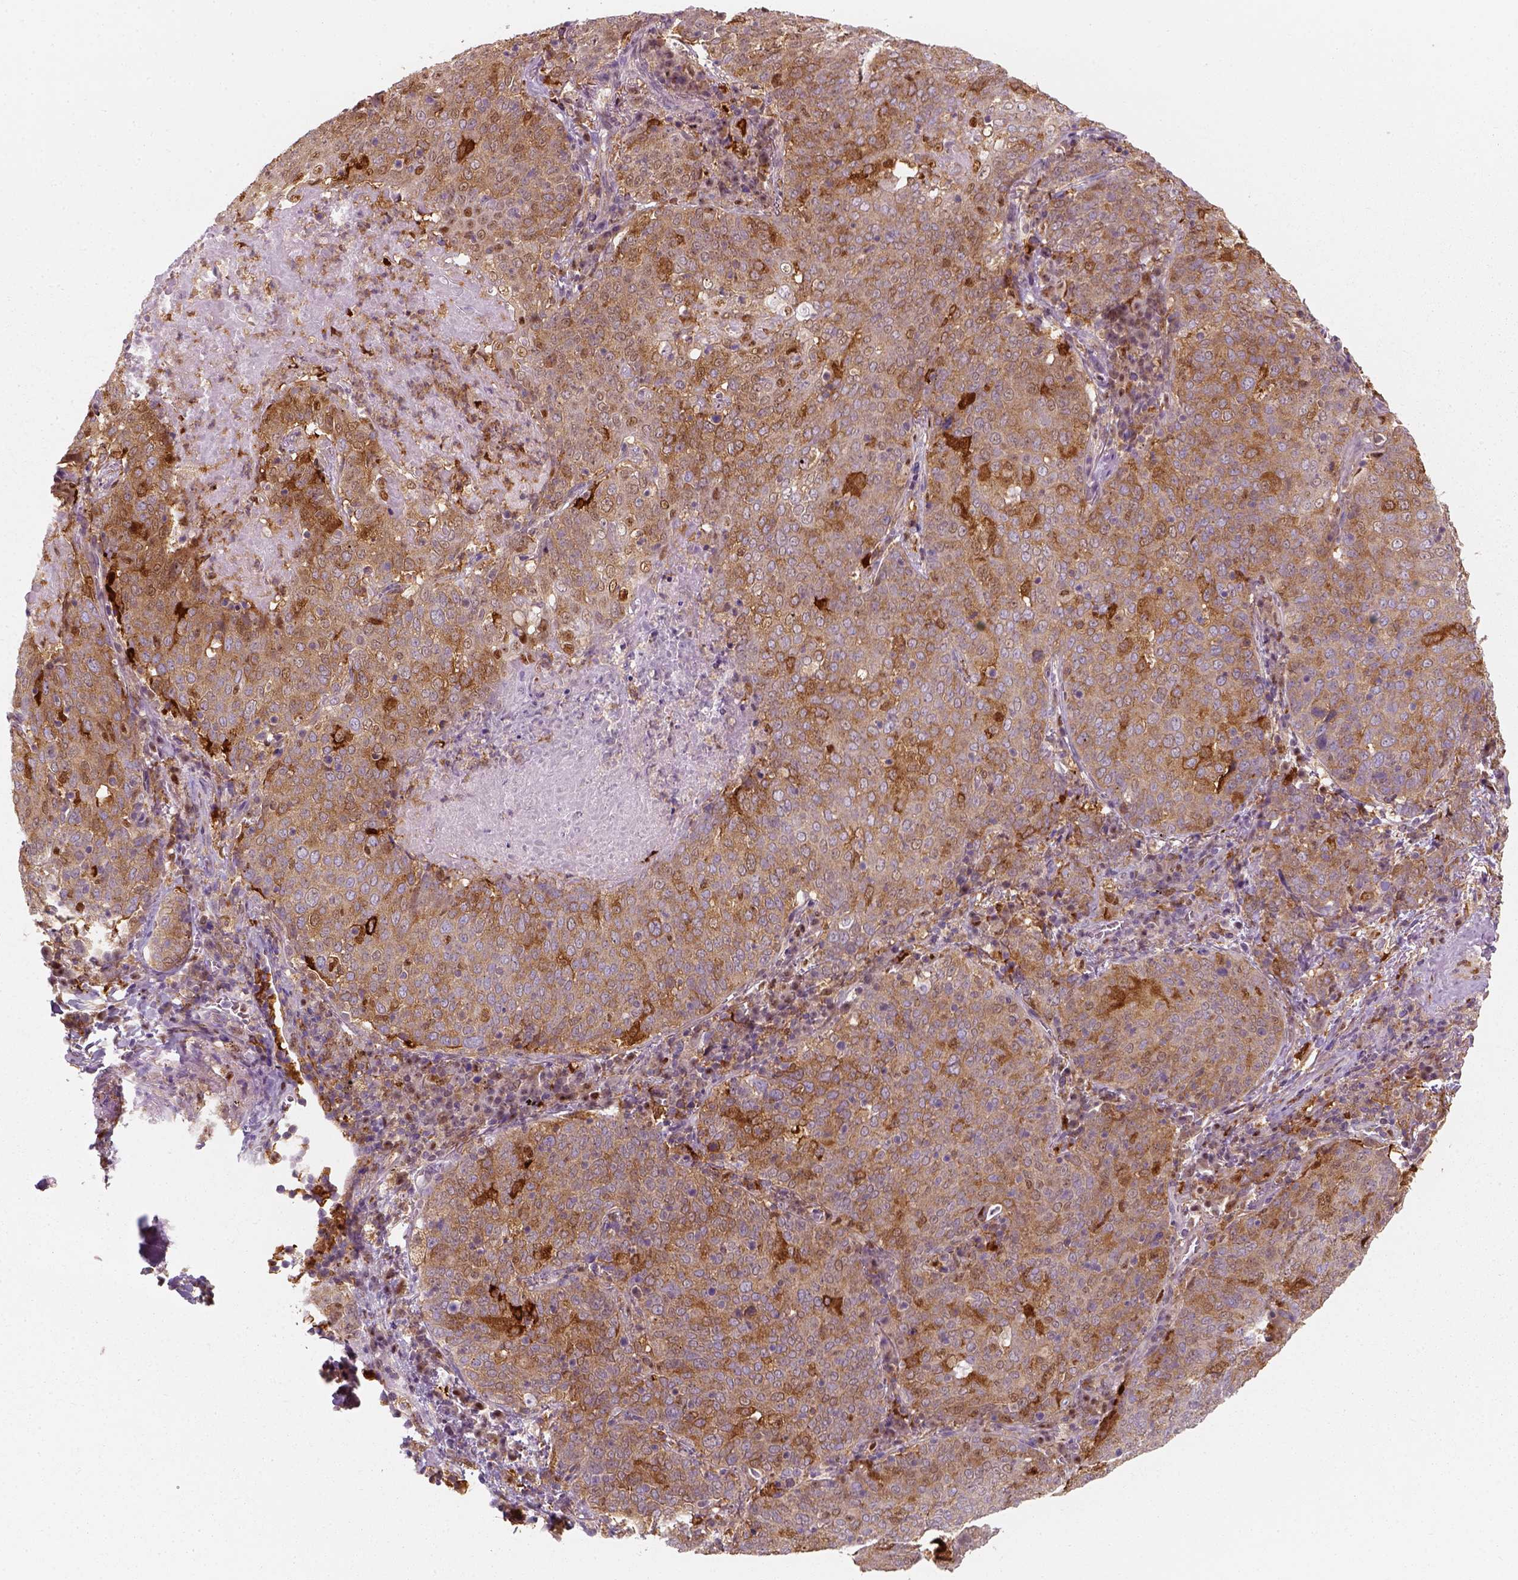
{"staining": {"intensity": "moderate", "quantity": ">75%", "location": "cytoplasmic/membranous"}, "tissue": "lung cancer", "cell_type": "Tumor cells", "image_type": "cancer", "snomed": [{"axis": "morphology", "description": "Squamous cell carcinoma, NOS"}, {"axis": "topography", "description": "Lung"}], "caption": "High-power microscopy captured an immunohistochemistry (IHC) image of squamous cell carcinoma (lung), revealing moderate cytoplasmic/membranous staining in approximately >75% of tumor cells.", "gene": "SQSTM1", "patient": {"sex": "male", "age": 82}}